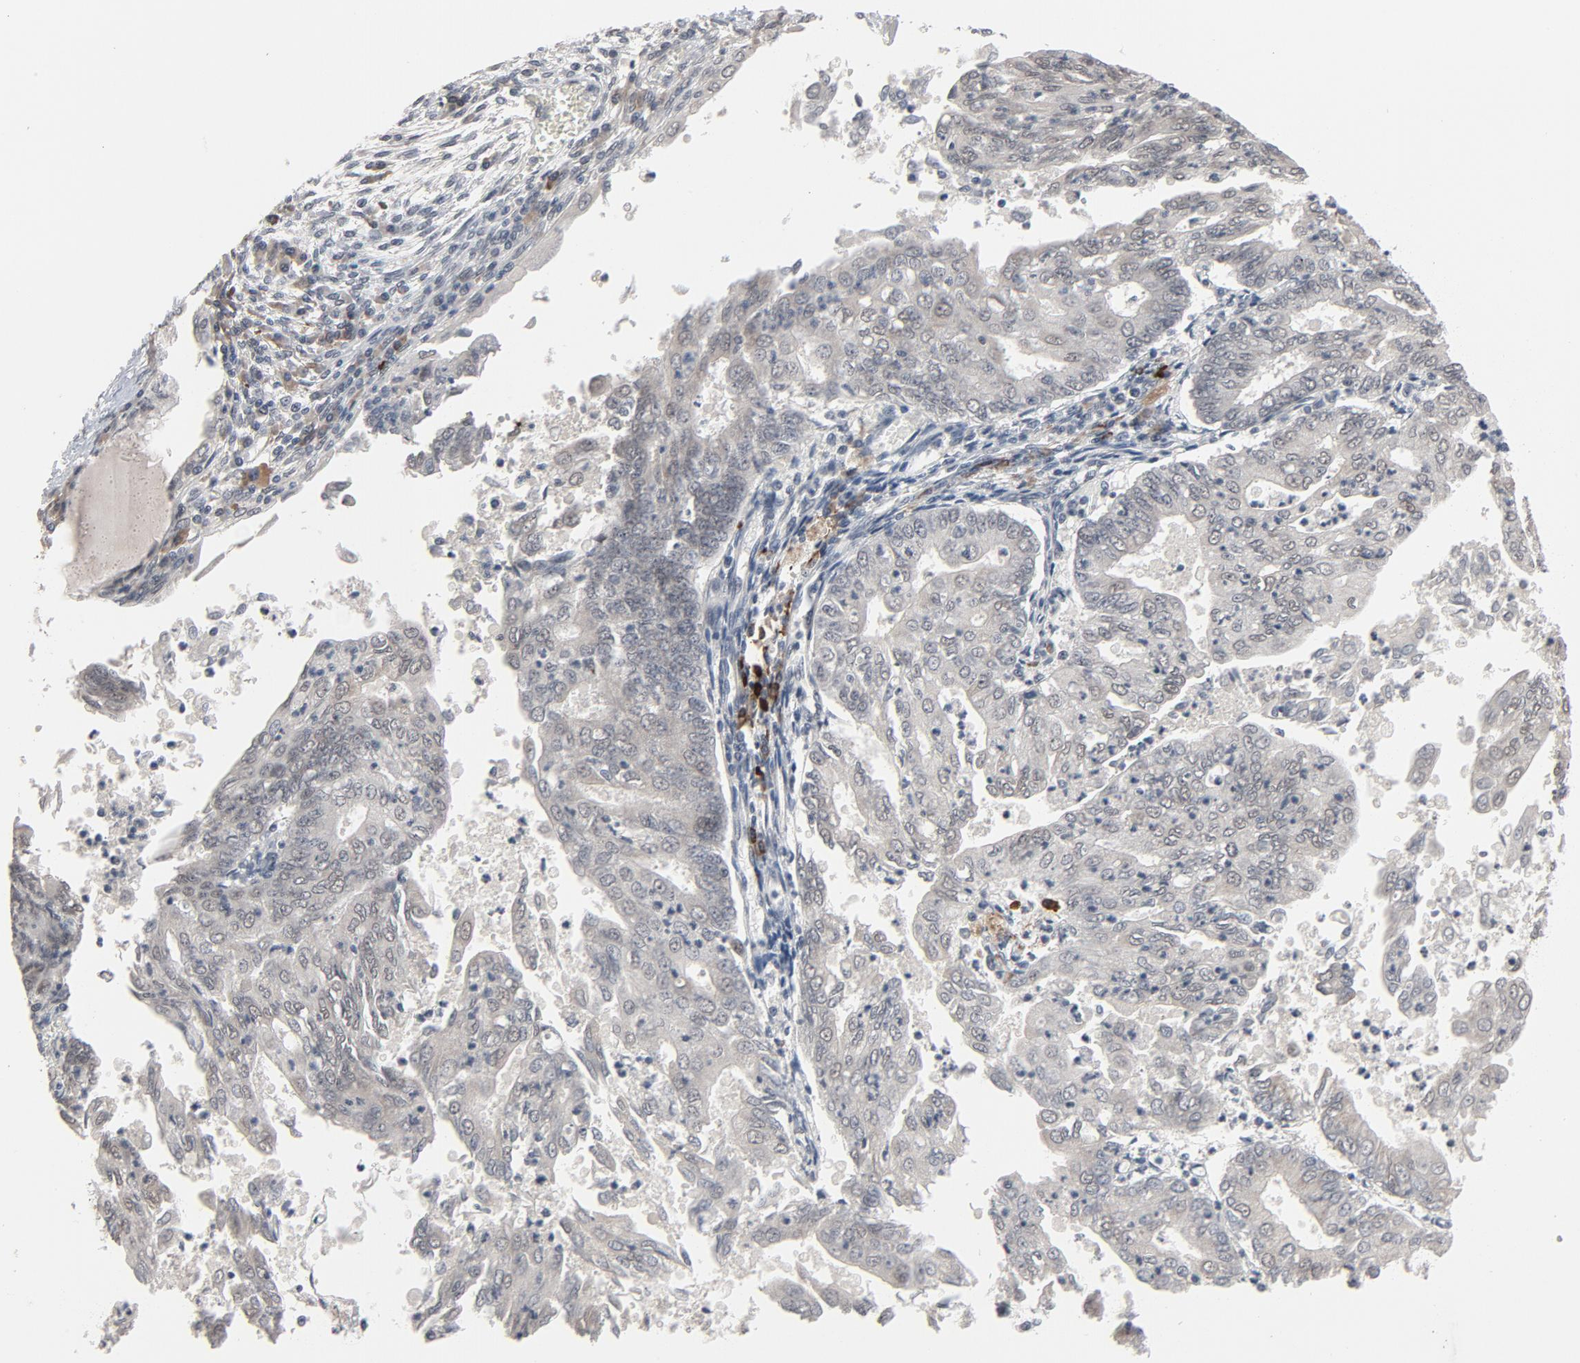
{"staining": {"intensity": "negative", "quantity": "none", "location": "none"}, "tissue": "endometrial cancer", "cell_type": "Tumor cells", "image_type": "cancer", "snomed": [{"axis": "morphology", "description": "Adenocarcinoma, NOS"}, {"axis": "topography", "description": "Endometrium"}], "caption": "Immunohistochemistry image of neoplastic tissue: human endometrial cancer stained with DAB (3,3'-diaminobenzidine) reveals no significant protein positivity in tumor cells.", "gene": "MT3", "patient": {"sex": "female", "age": 79}}